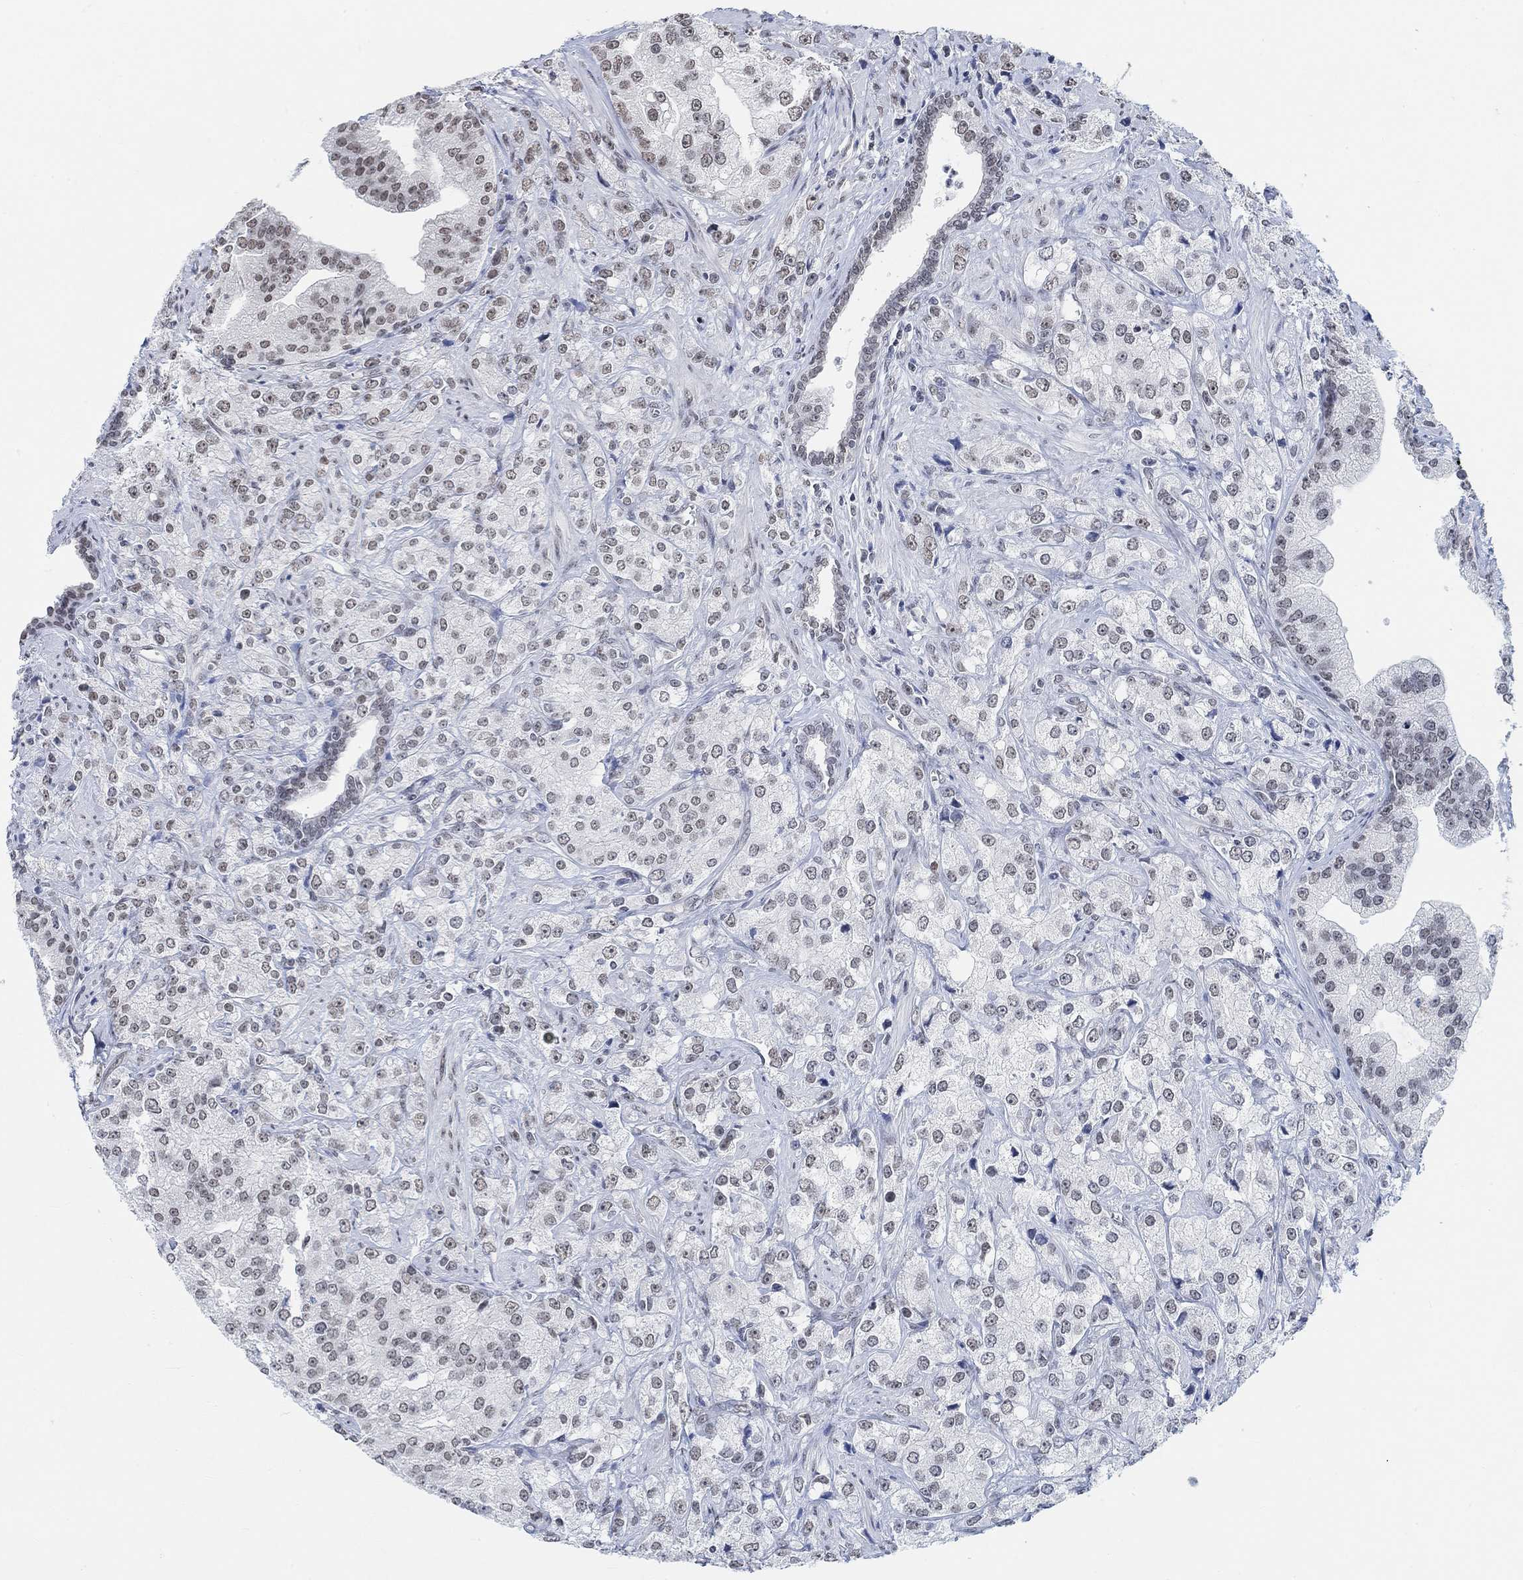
{"staining": {"intensity": "weak", "quantity": "<25%", "location": "nuclear"}, "tissue": "prostate cancer", "cell_type": "Tumor cells", "image_type": "cancer", "snomed": [{"axis": "morphology", "description": "Adenocarcinoma, NOS"}, {"axis": "topography", "description": "Prostate and seminal vesicle, NOS"}, {"axis": "topography", "description": "Prostate"}], "caption": "High power microscopy micrograph of an immunohistochemistry histopathology image of prostate cancer, revealing no significant expression in tumor cells.", "gene": "PURG", "patient": {"sex": "male", "age": 68}}